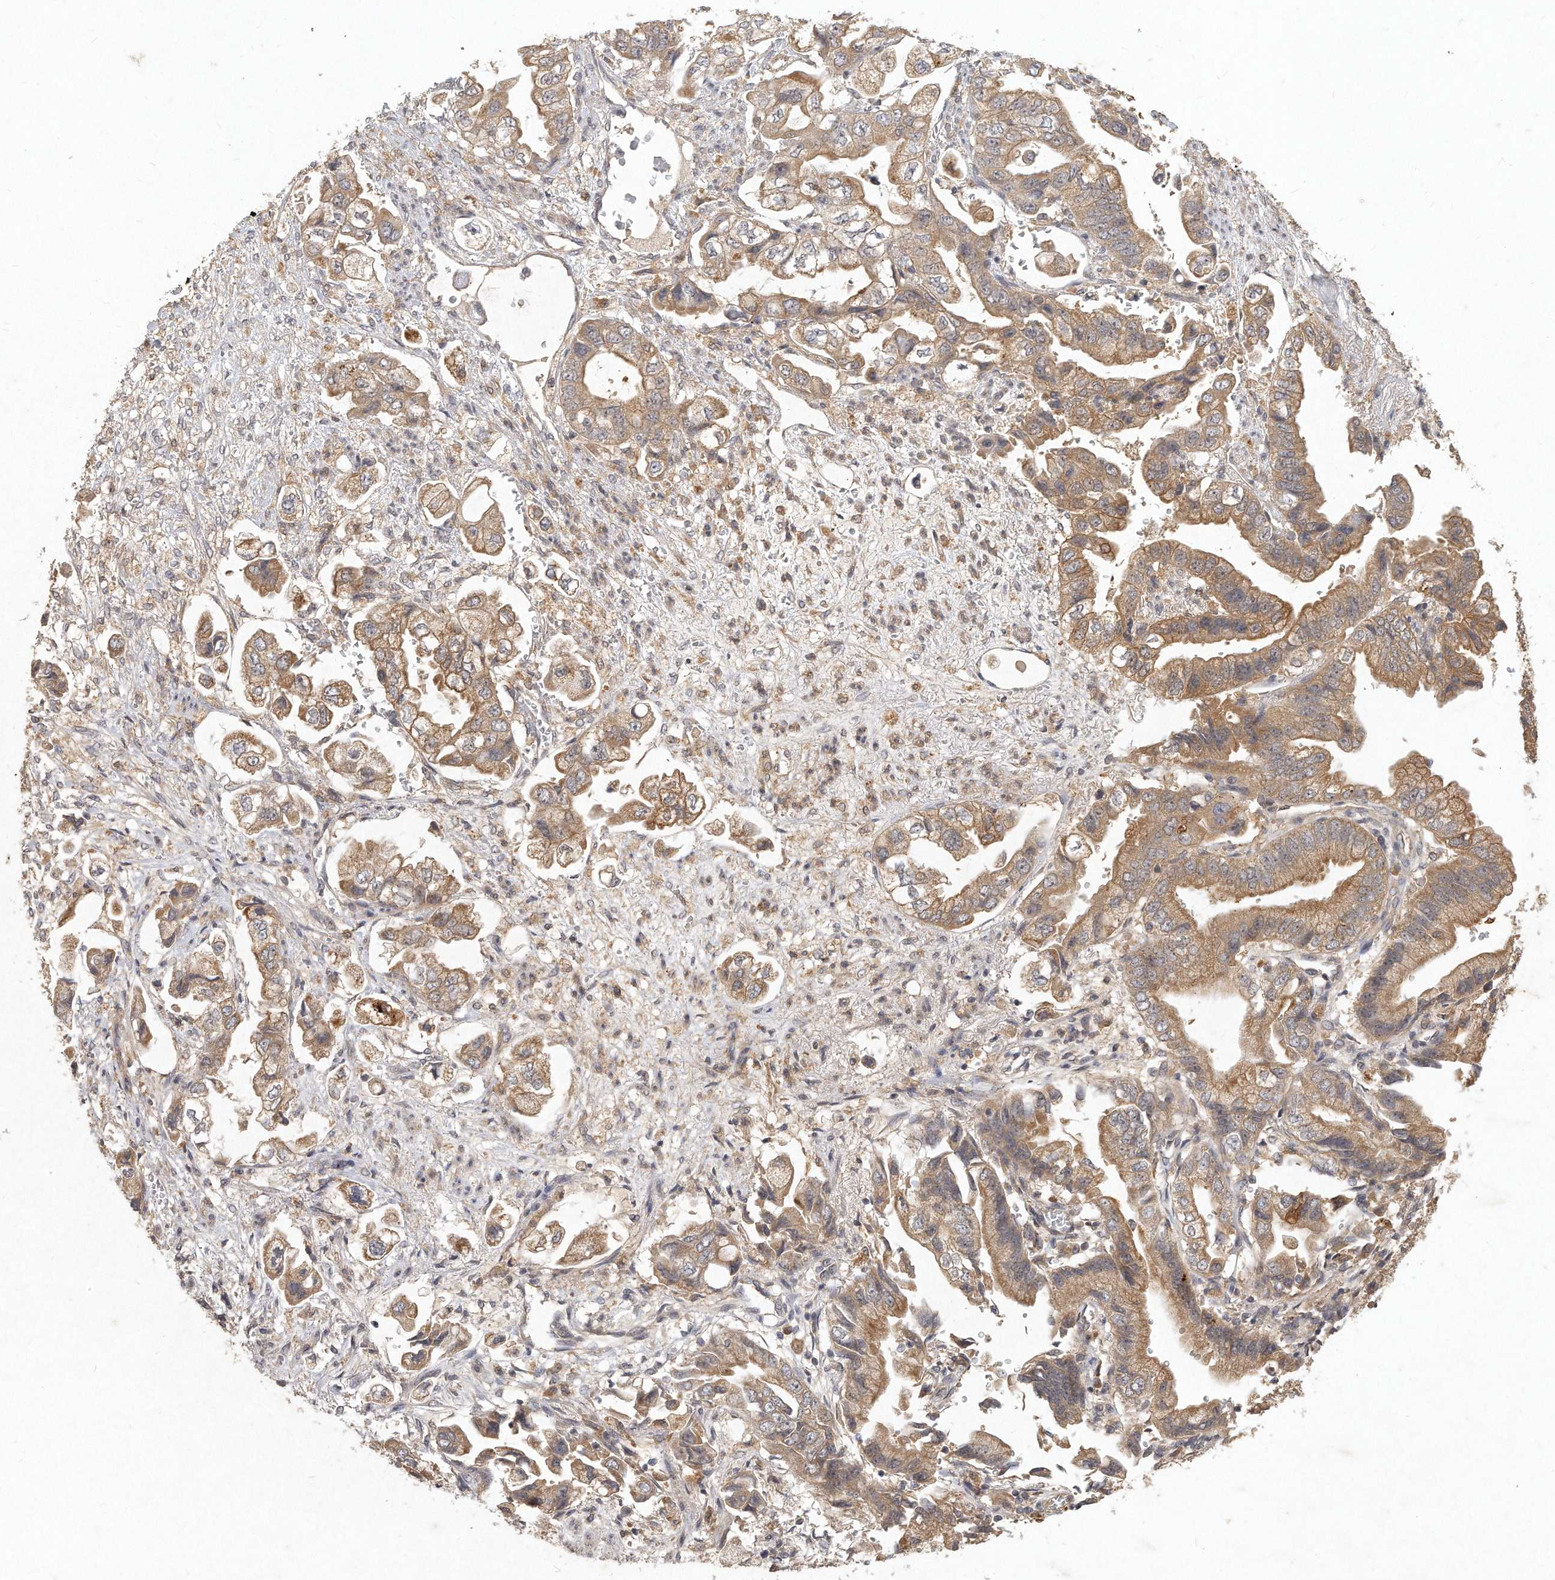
{"staining": {"intensity": "moderate", "quantity": ">75%", "location": "cytoplasmic/membranous"}, "tissue": "stomach cancer", "cell_type": "Tumor cells", "image_type": "cancer", "snomed": [{"axis": "morphology", "description": "Adenocarcinoma, NOS"}, {"axis": "topography", "description": "Stomach"}], "caption": "High-magnification brightfield microscopy of stomach cancer stained with DAB (3,3'-diaminobenzidine) (brown) and counterstained with hematoxylin (blue). tumor cells exhibit moderate cytoplasmic/membranous staining is identified in approximately>75% of cells.", "gene": "LGALS8", "patient": {"sex": "male", "age": 62}}